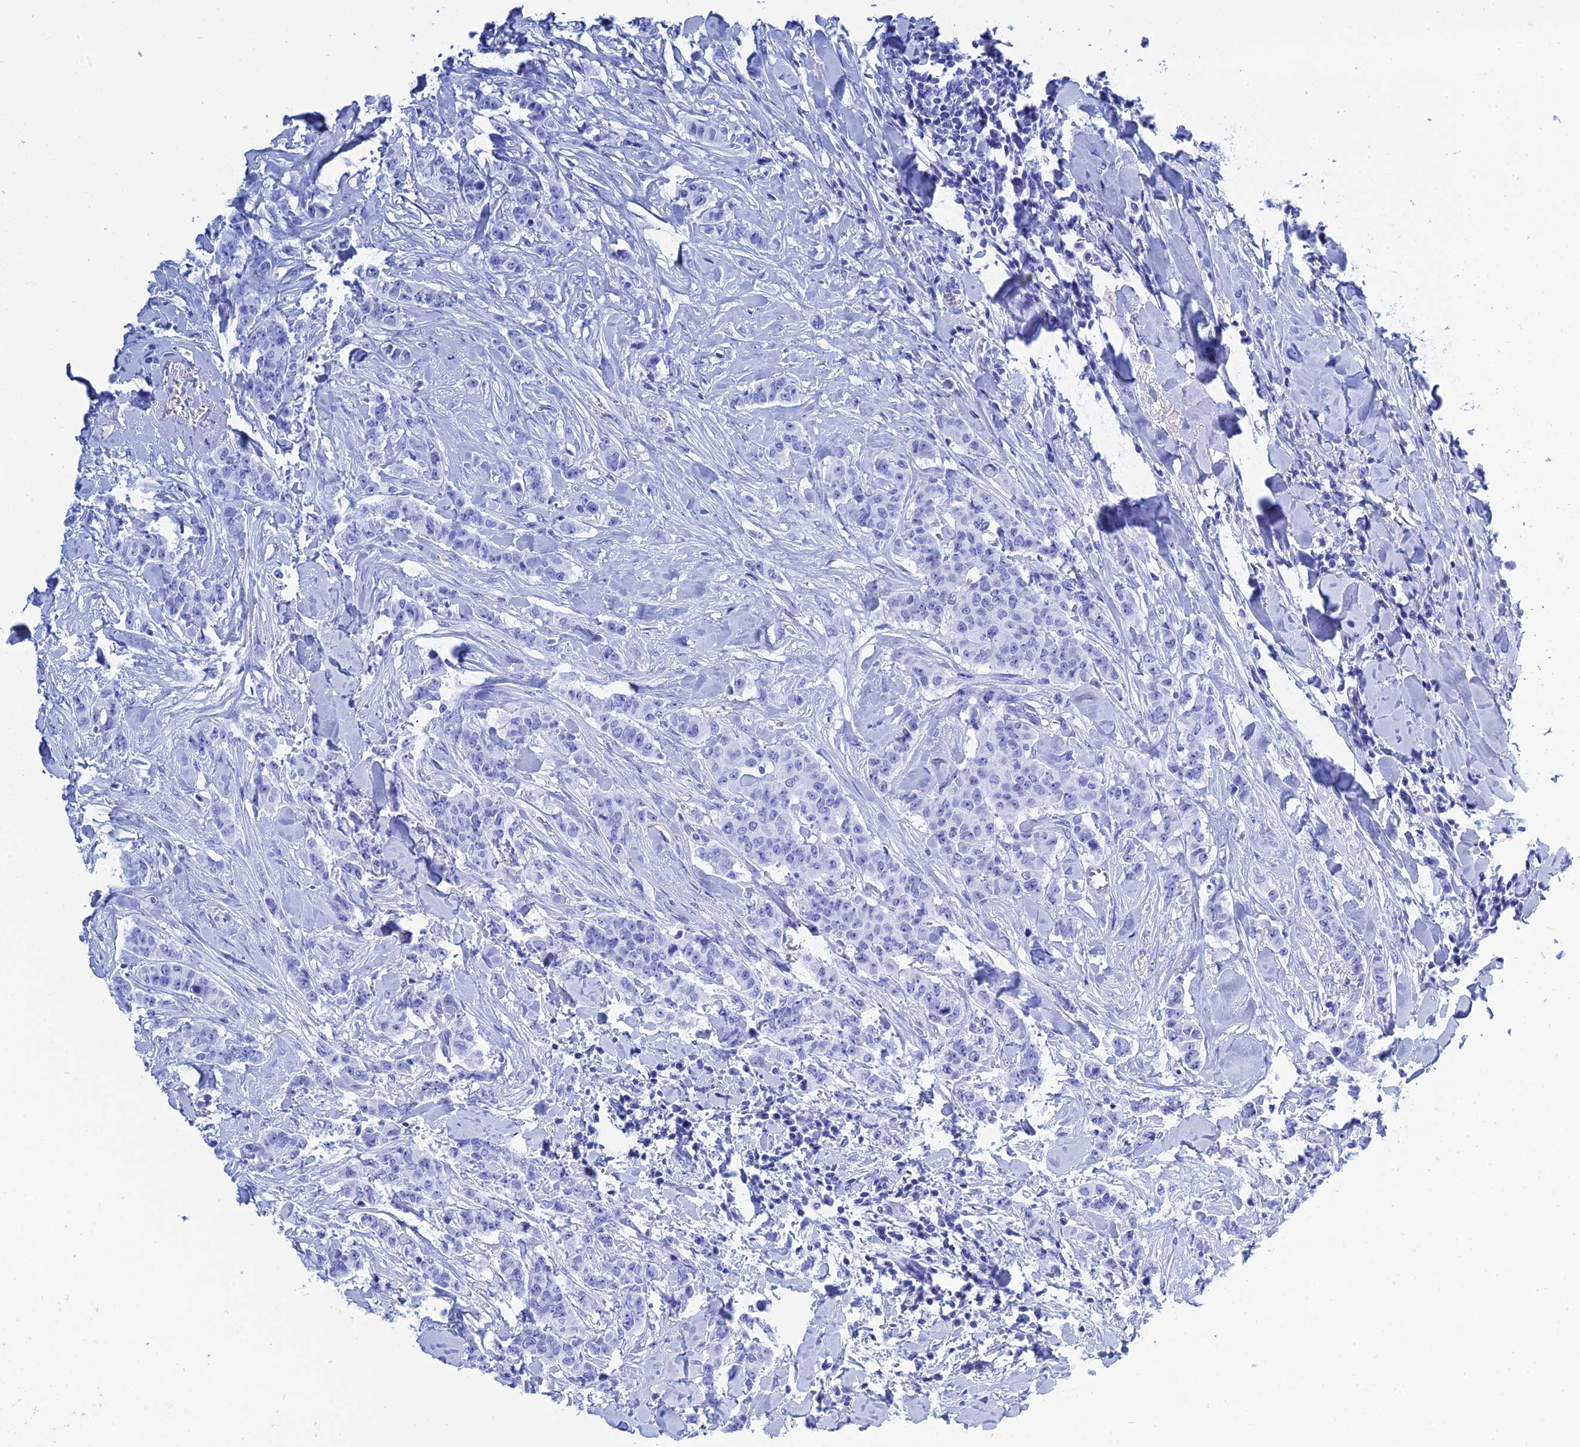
{"staining": {"intensity": "negative", "quantity": "none", "location": "none"}, "tissue": "breast cancer", "cell_type": "Tumor cells", "image_type": "cancer", "snomed": [{"axis": "morphology", "description": "Duct carcinoma"}, {"axis": "topography", "description": "Breast"}], "caption": "Immunohistochemistry histopathology image of neoplastic tissue: breast invasive ductal carcinoma stained with DAB (3,3'-diaminobenzidine) demonstrates no significant protein staining in tumor cells. (IHC, brightfield microscopy, high magnification).", "gene": "TEX101", "patient": {"sex": "female", "age": 40}}